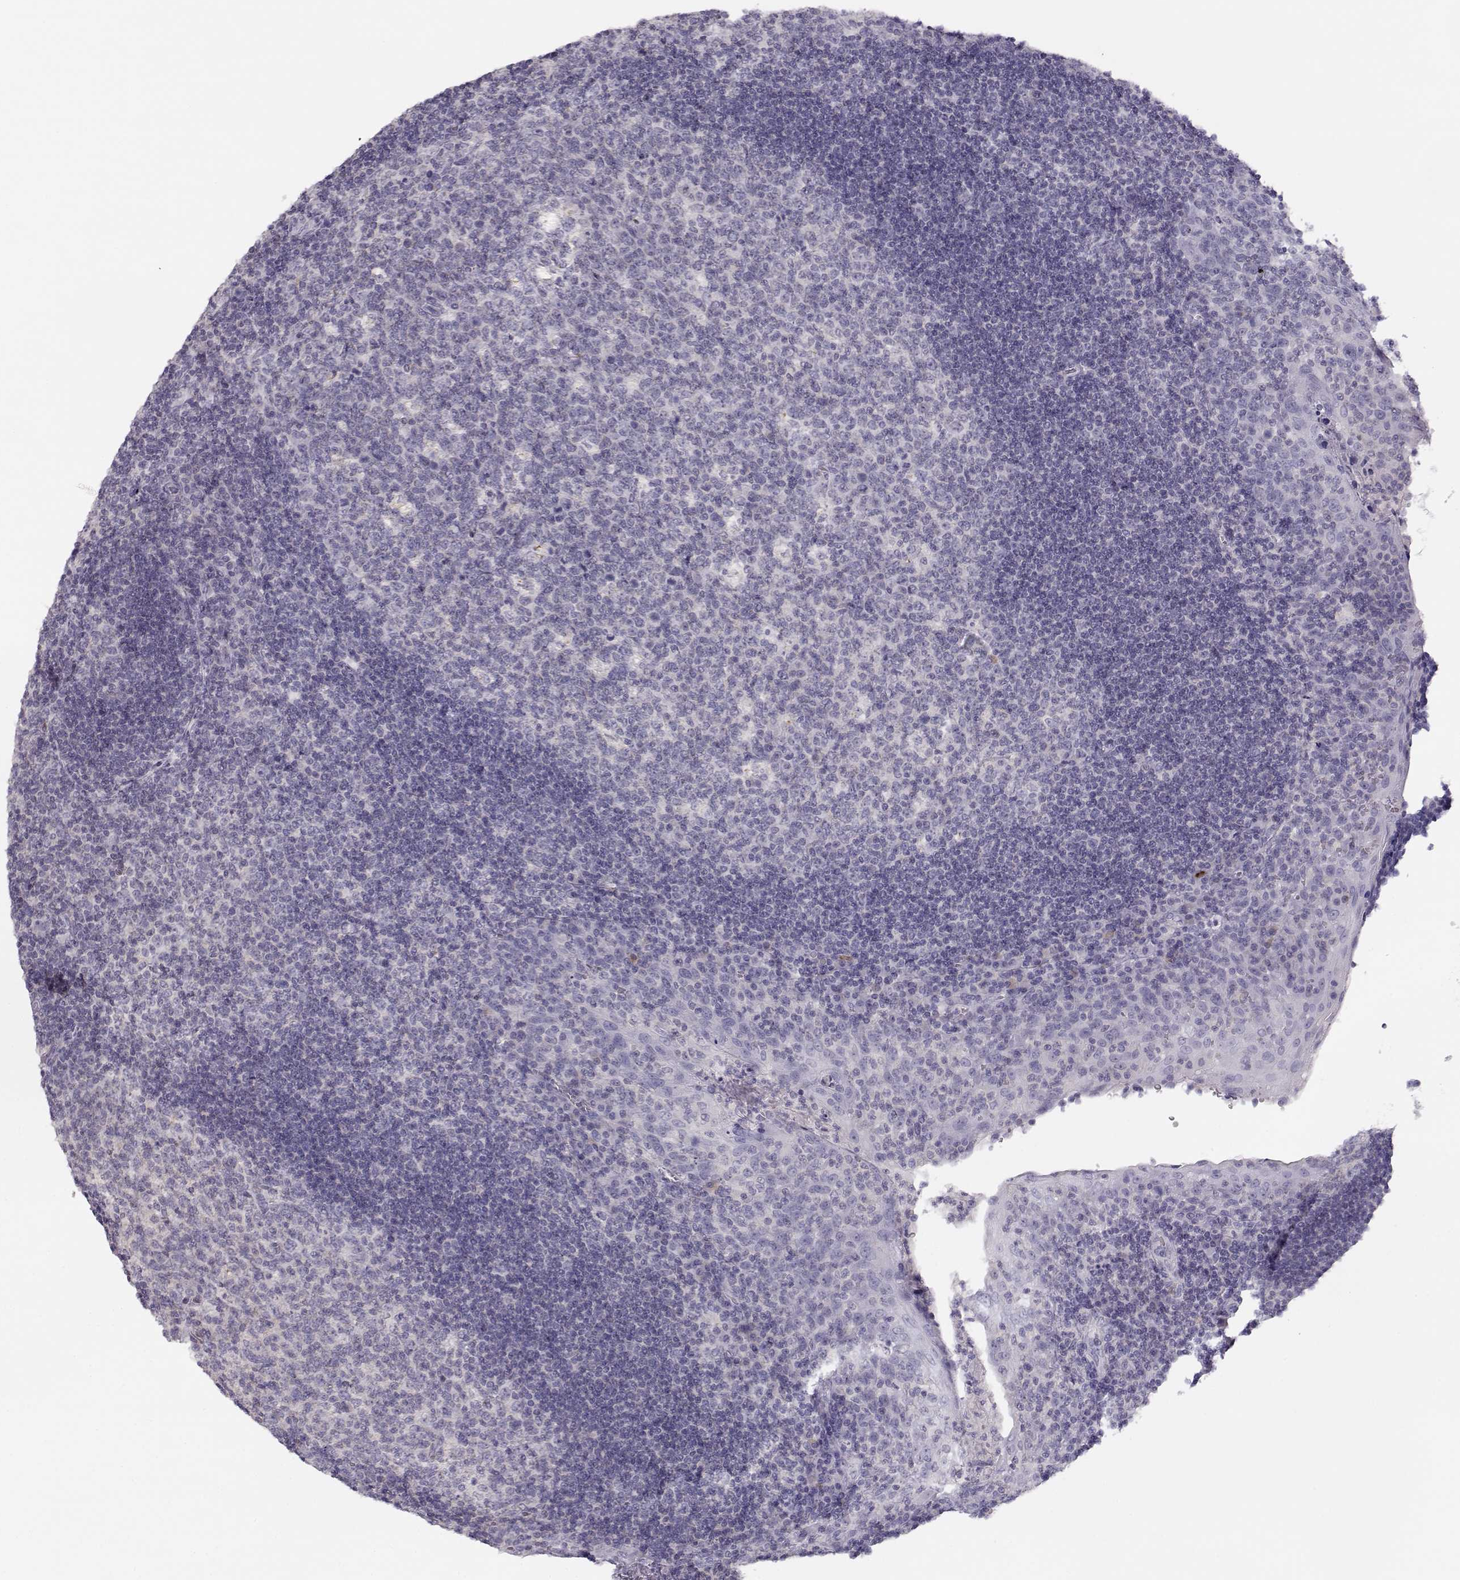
{"staining": {"intensity": "negative", "quantity": "none", "location": "none"}, "tissue": "tonsil", "cell_type": "Germinal center cells", "image_type": "normal", "snomed": [{"axis": "morphology", "description": "Normal tissue, NOS"}, {"axis": "topography", "description": "Tonsil"}], "caption": "DAB immunohistochemical staining of benign human tonsil displays no significant expression in germinal center cells.", "gene": "FAM166A", "patient": {"sex": "male", "age": 17}}